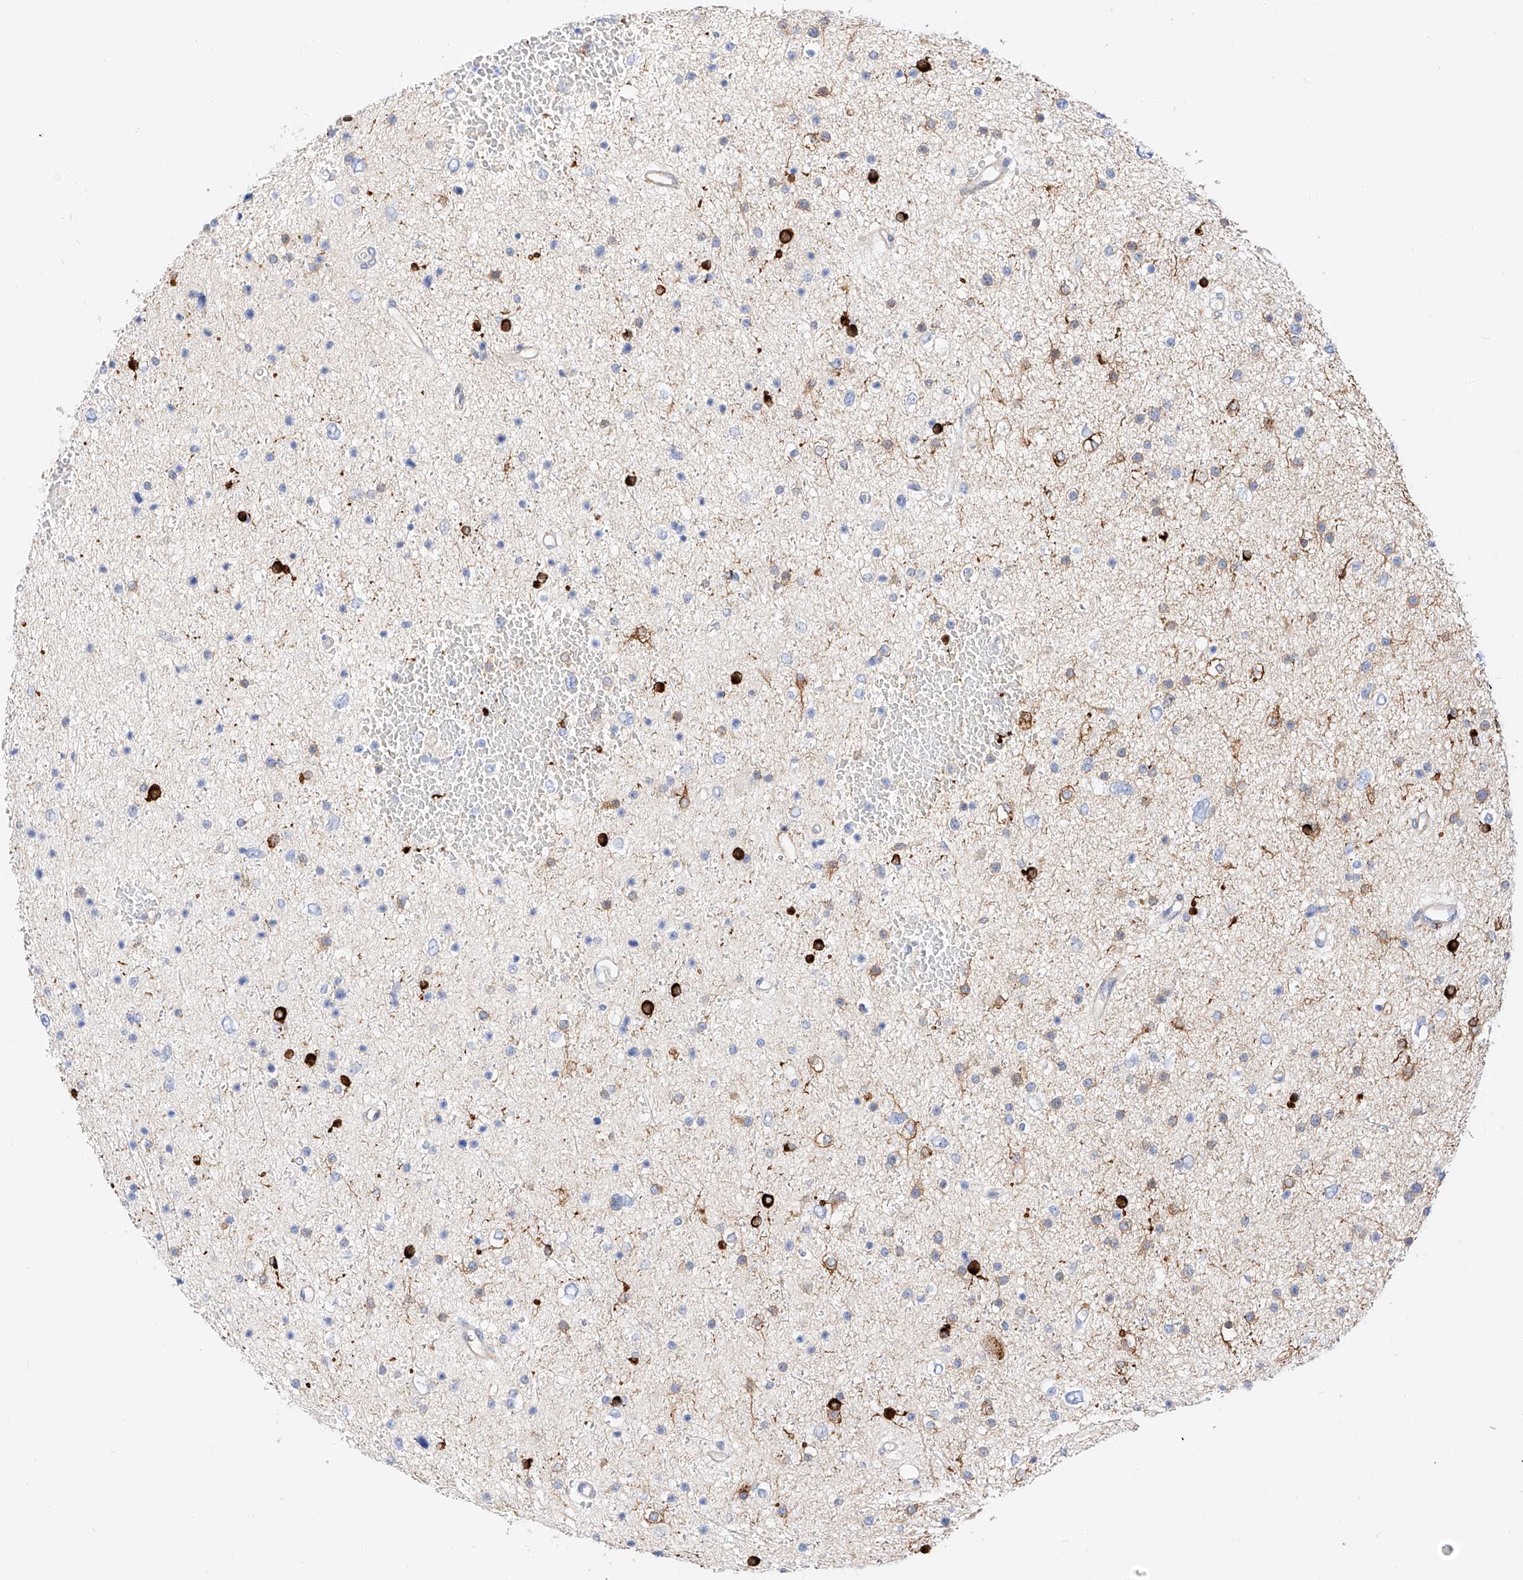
{"staining": {"intensity": "negative", "quantity": "none", "location": "none"}, "tissue": "glioma", "cell_type": "Tumor cells", "image_type": "cancer", "snomed": [{"axis": "morphology", "description": "Glioma, malignant, Low grade"}, {"axis": "topography", "description": "Brain"}], "caption": "There is no significant positivity in tumor cells of malignant glioma (low-grade).", "gene": "MAP7", "patient": {"sex": "female", "age": 37}}